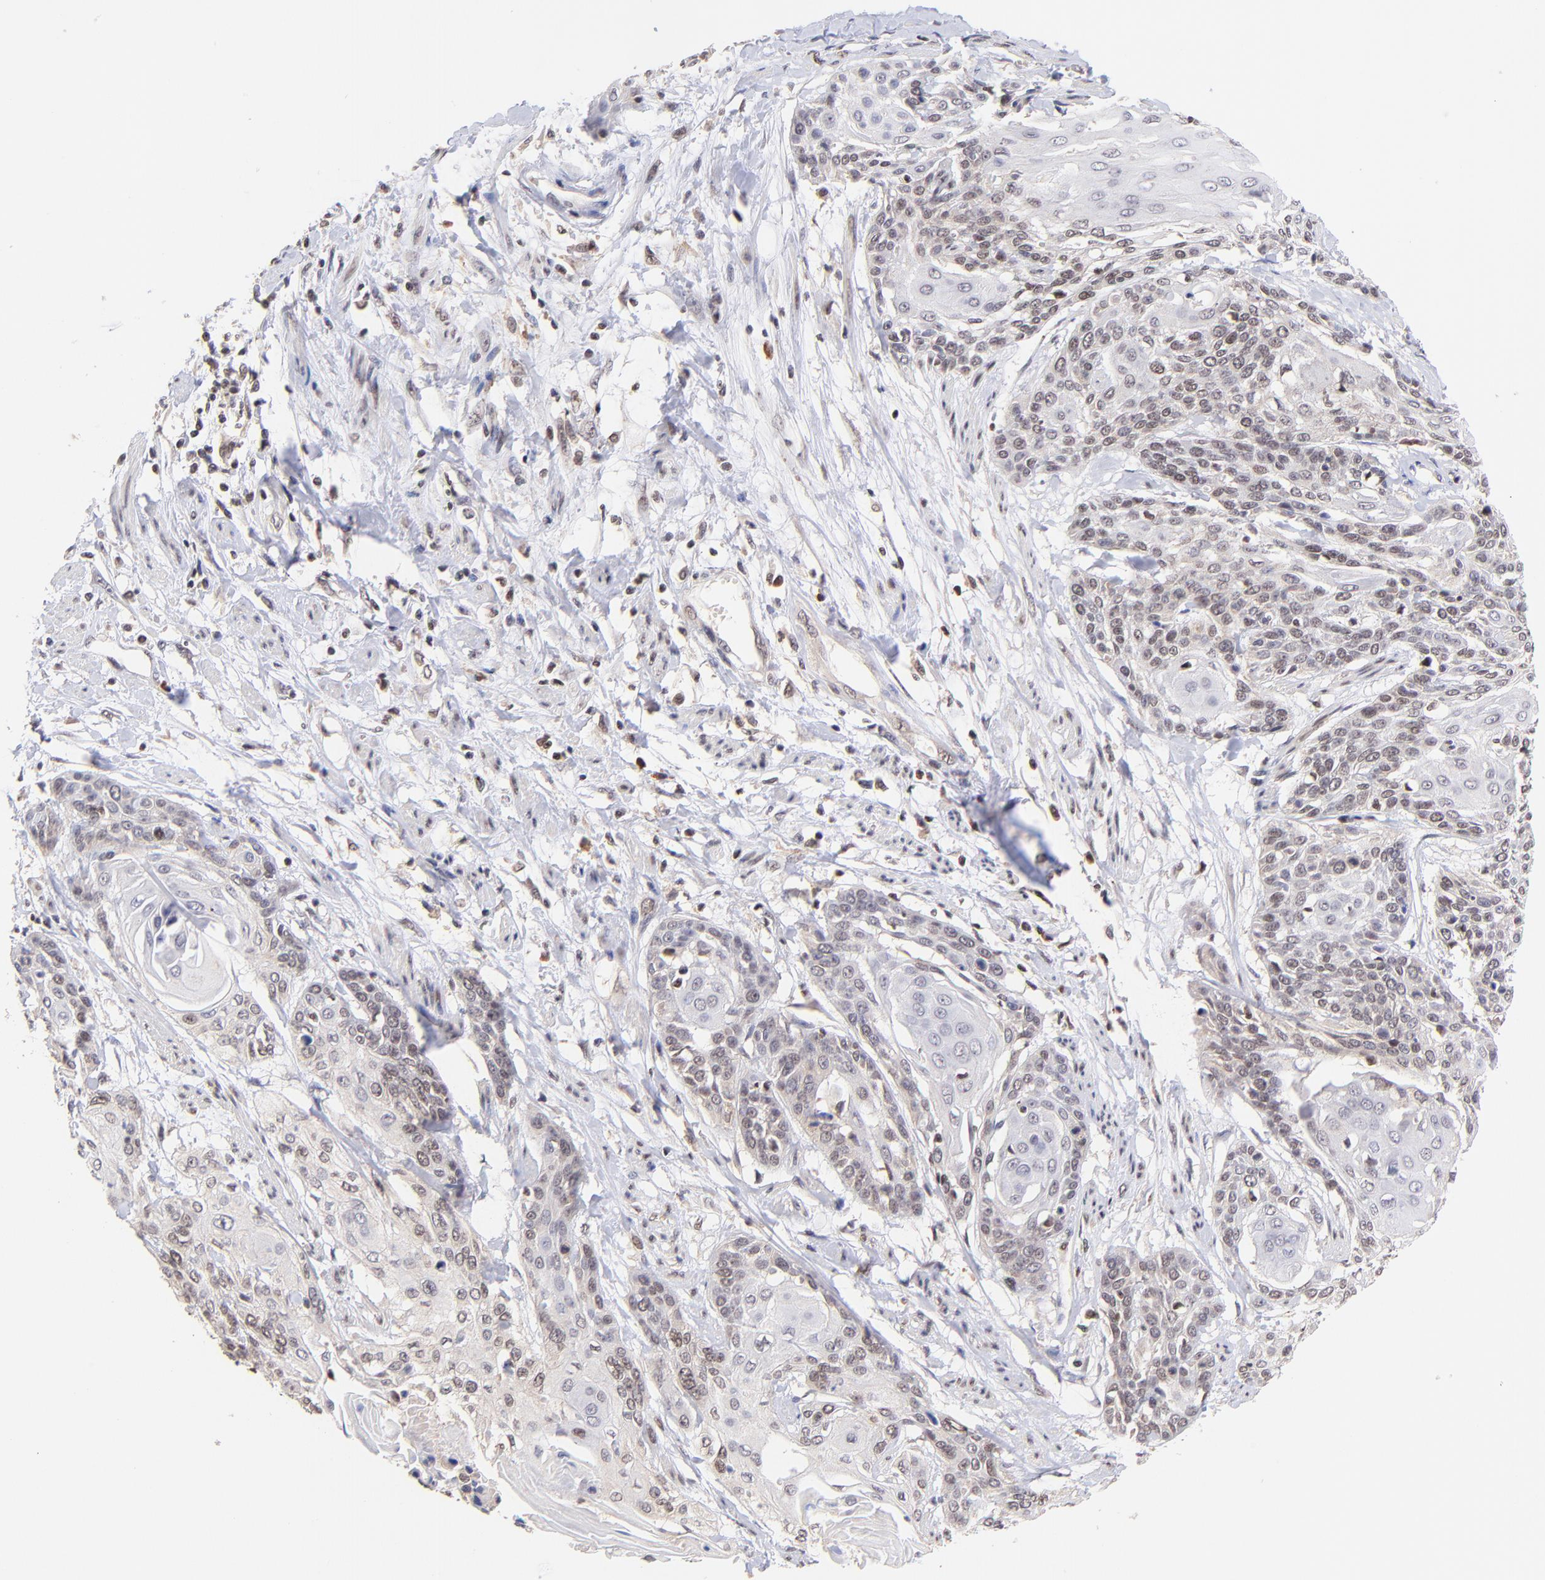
{"staining": {"intensity": "weak", "quantity": "25%-75%", "location": "nuclear"}, "tissue": "cervical cancer", "cell_type": "Tumor cells", "image_type": "cancer", "snomed": [{"axis": "morphology", "description": "Squamous cell carcinoma, NOS"}, {"axis": "topography", "description": "Cervix"}], "caption": "The photomicrograph displays a brown stain indicating the presence of a protein in the nuclear of tumor cells in cervical cancer (squamous cell carcinoma).", "gene": "WDR25", "patient": {"sex": "female", "age": 57}}